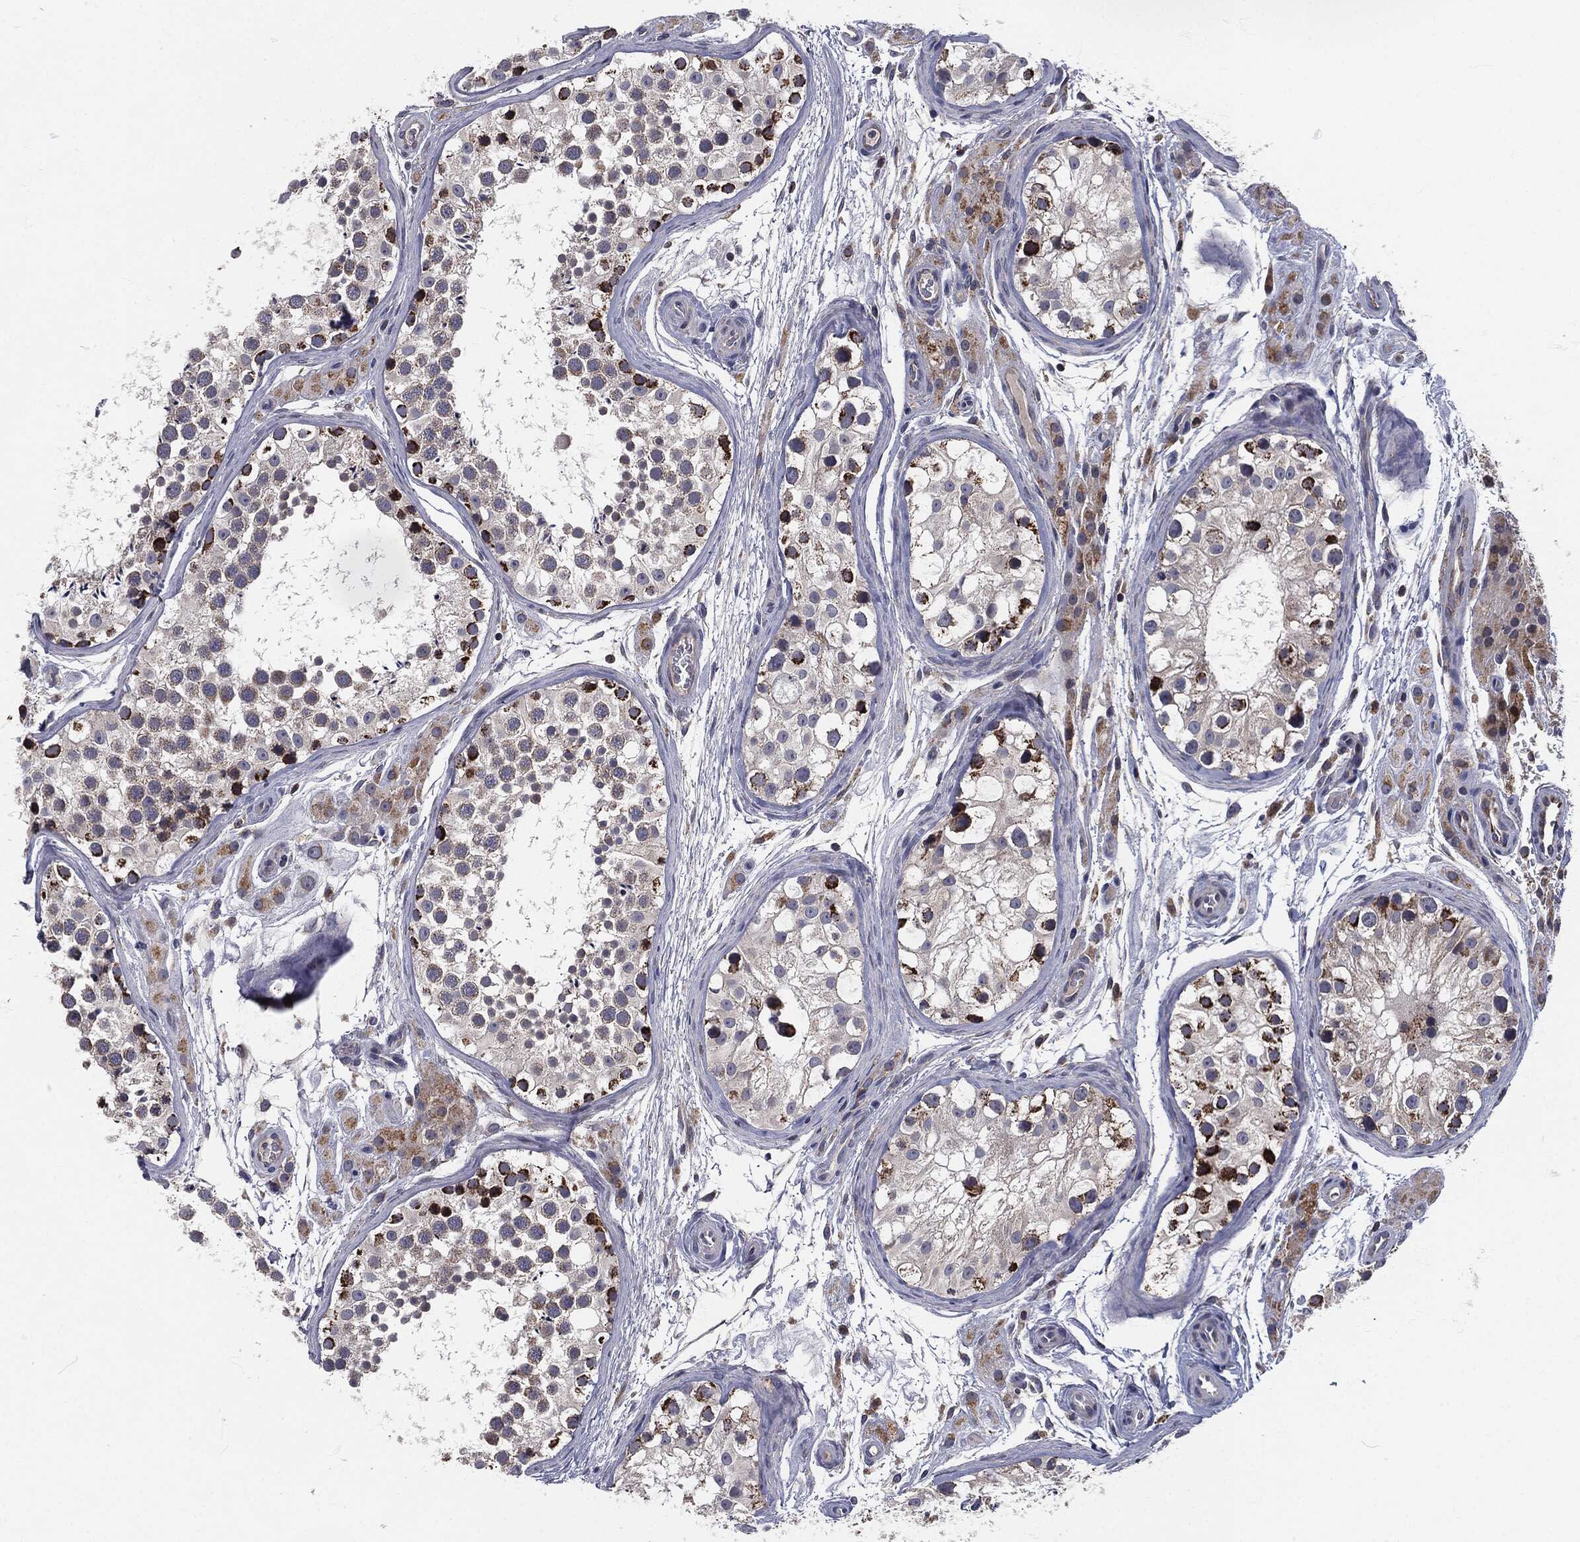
{"staining": {"intensity": "strong", "quantity": "<25%", "location": "cytoplasmic/membranous"}, "tissue": "testis", "cell_type": "Cells in seminiferous ducts", "image_type": "normal", "snomed": [{"axis": "morphology", "description": "Normal tissue, NOS"}, {"axis": "topography", "description": "Testis"}], "caption": "Immunohistochemistry (IHC) image of benign testis: testis stained using immunohistochemistry (IHC) shows medium levels of strong protein expression localized specifically in the cytoplasmic/membranous of cells in seminiferous ducts, appearing as a cytoplasmic/membranous brown color.", "gene": "SIGLEC9", "patient": {"sex": "male", "age": 31}}